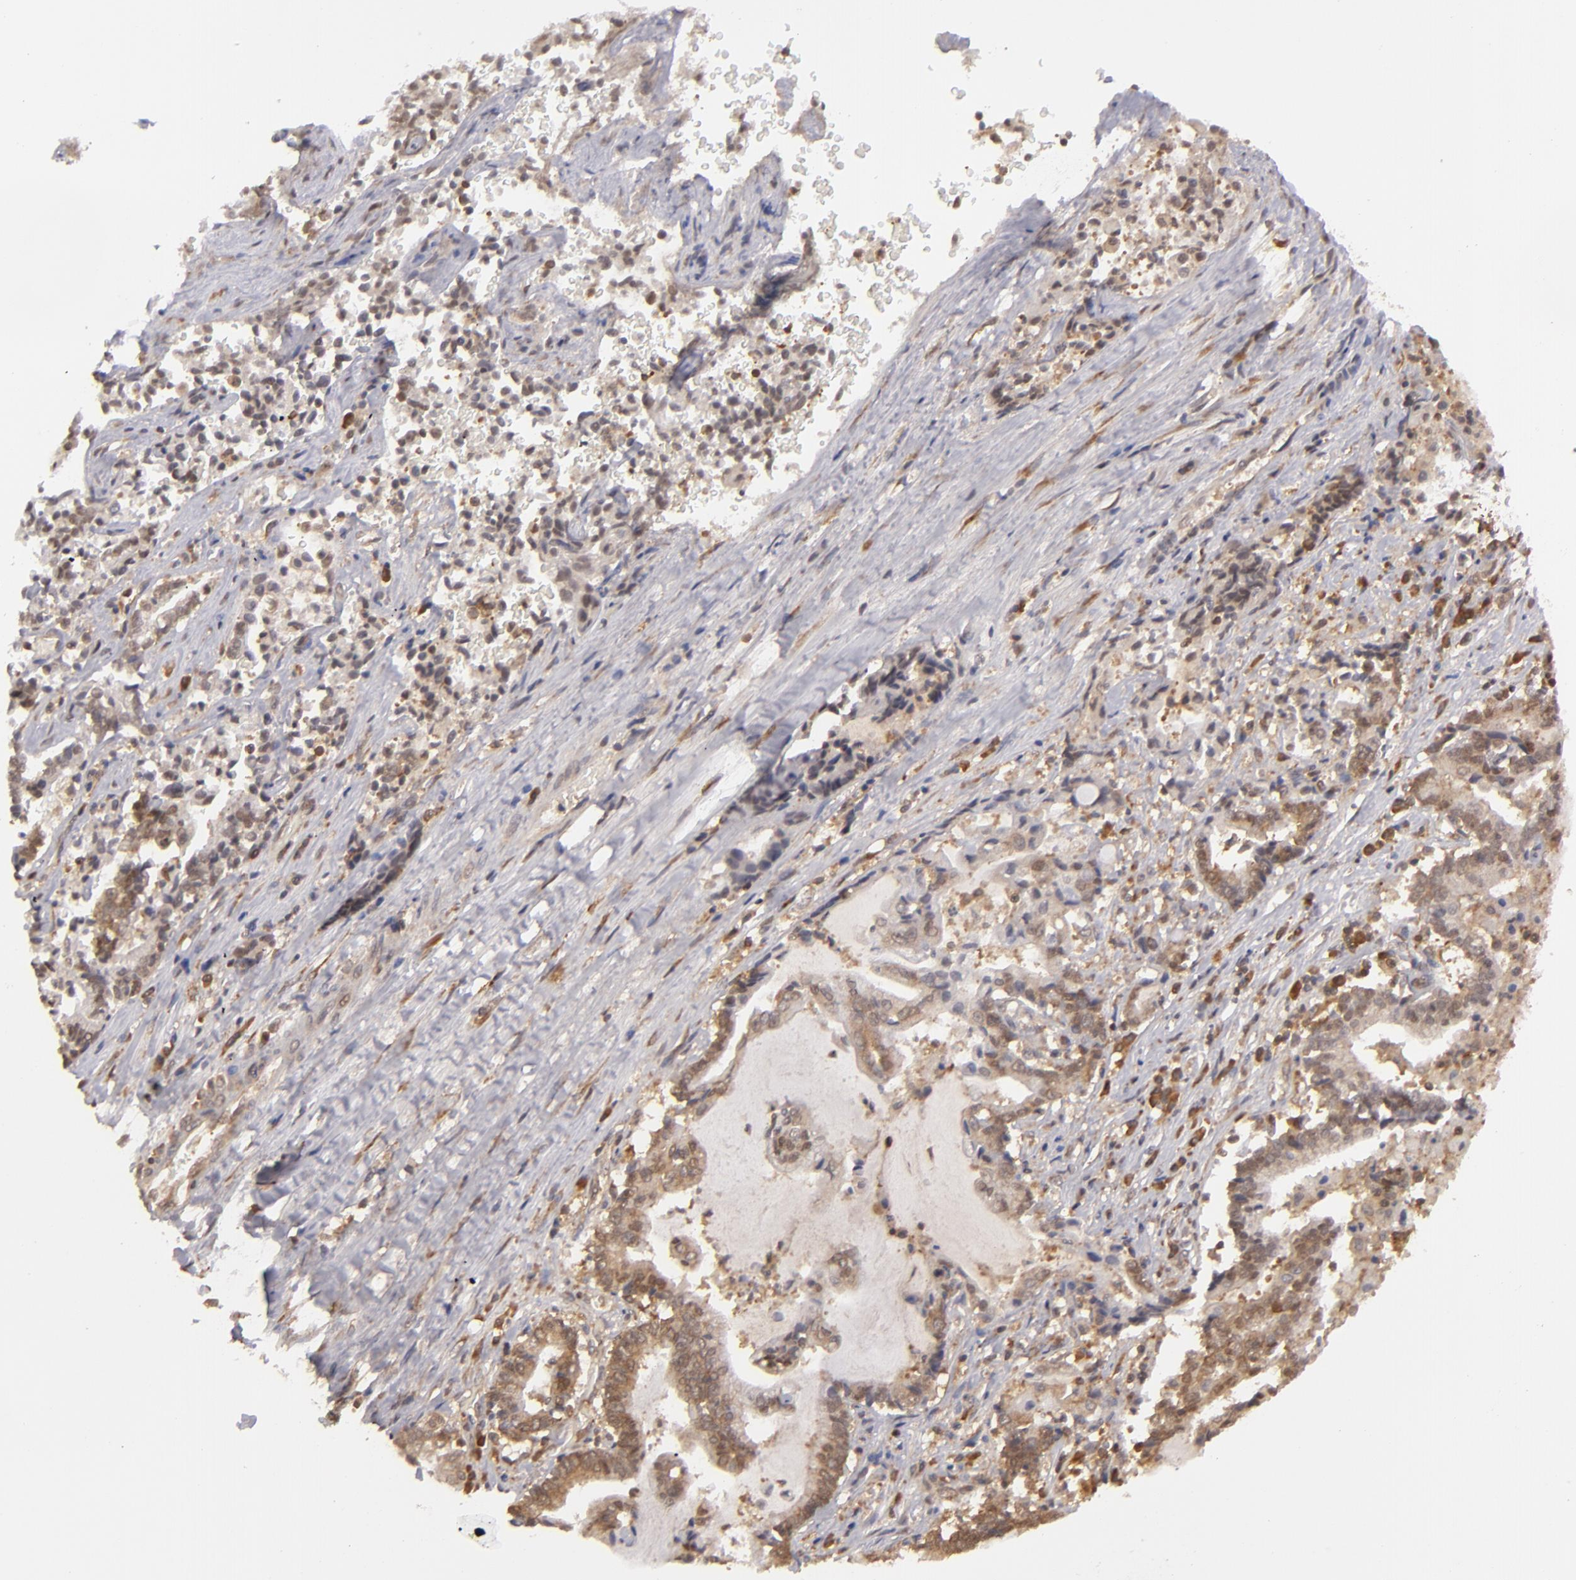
{"staining": {"intensity": "weak", "quantity": "25%-75%", "location": "cytoplasmic/membranous"}, "tissue": "liver cancer", "cell_type": "Tumor cells", "image_type": "cancer", "snomed": [{"axis": "morphology", "description": "Cholangiocarcinoma"}, {"axis": "topography", "description": "Liver"}], "caption": "Cholangiocarcinoma (liver) was stained to show a protein in brown. There is low levels of weak cytoplasmic/membranous staining in about 25%-75% of tumor cells. The protein is stained brown, and the nuclei are stained in blue (DAB (3,3'-diaminobenzidine) IHC with brightfield microscopy, high magnification).", "gene": "MAPK3", "patient": {"sex": "male", "age": 57}}